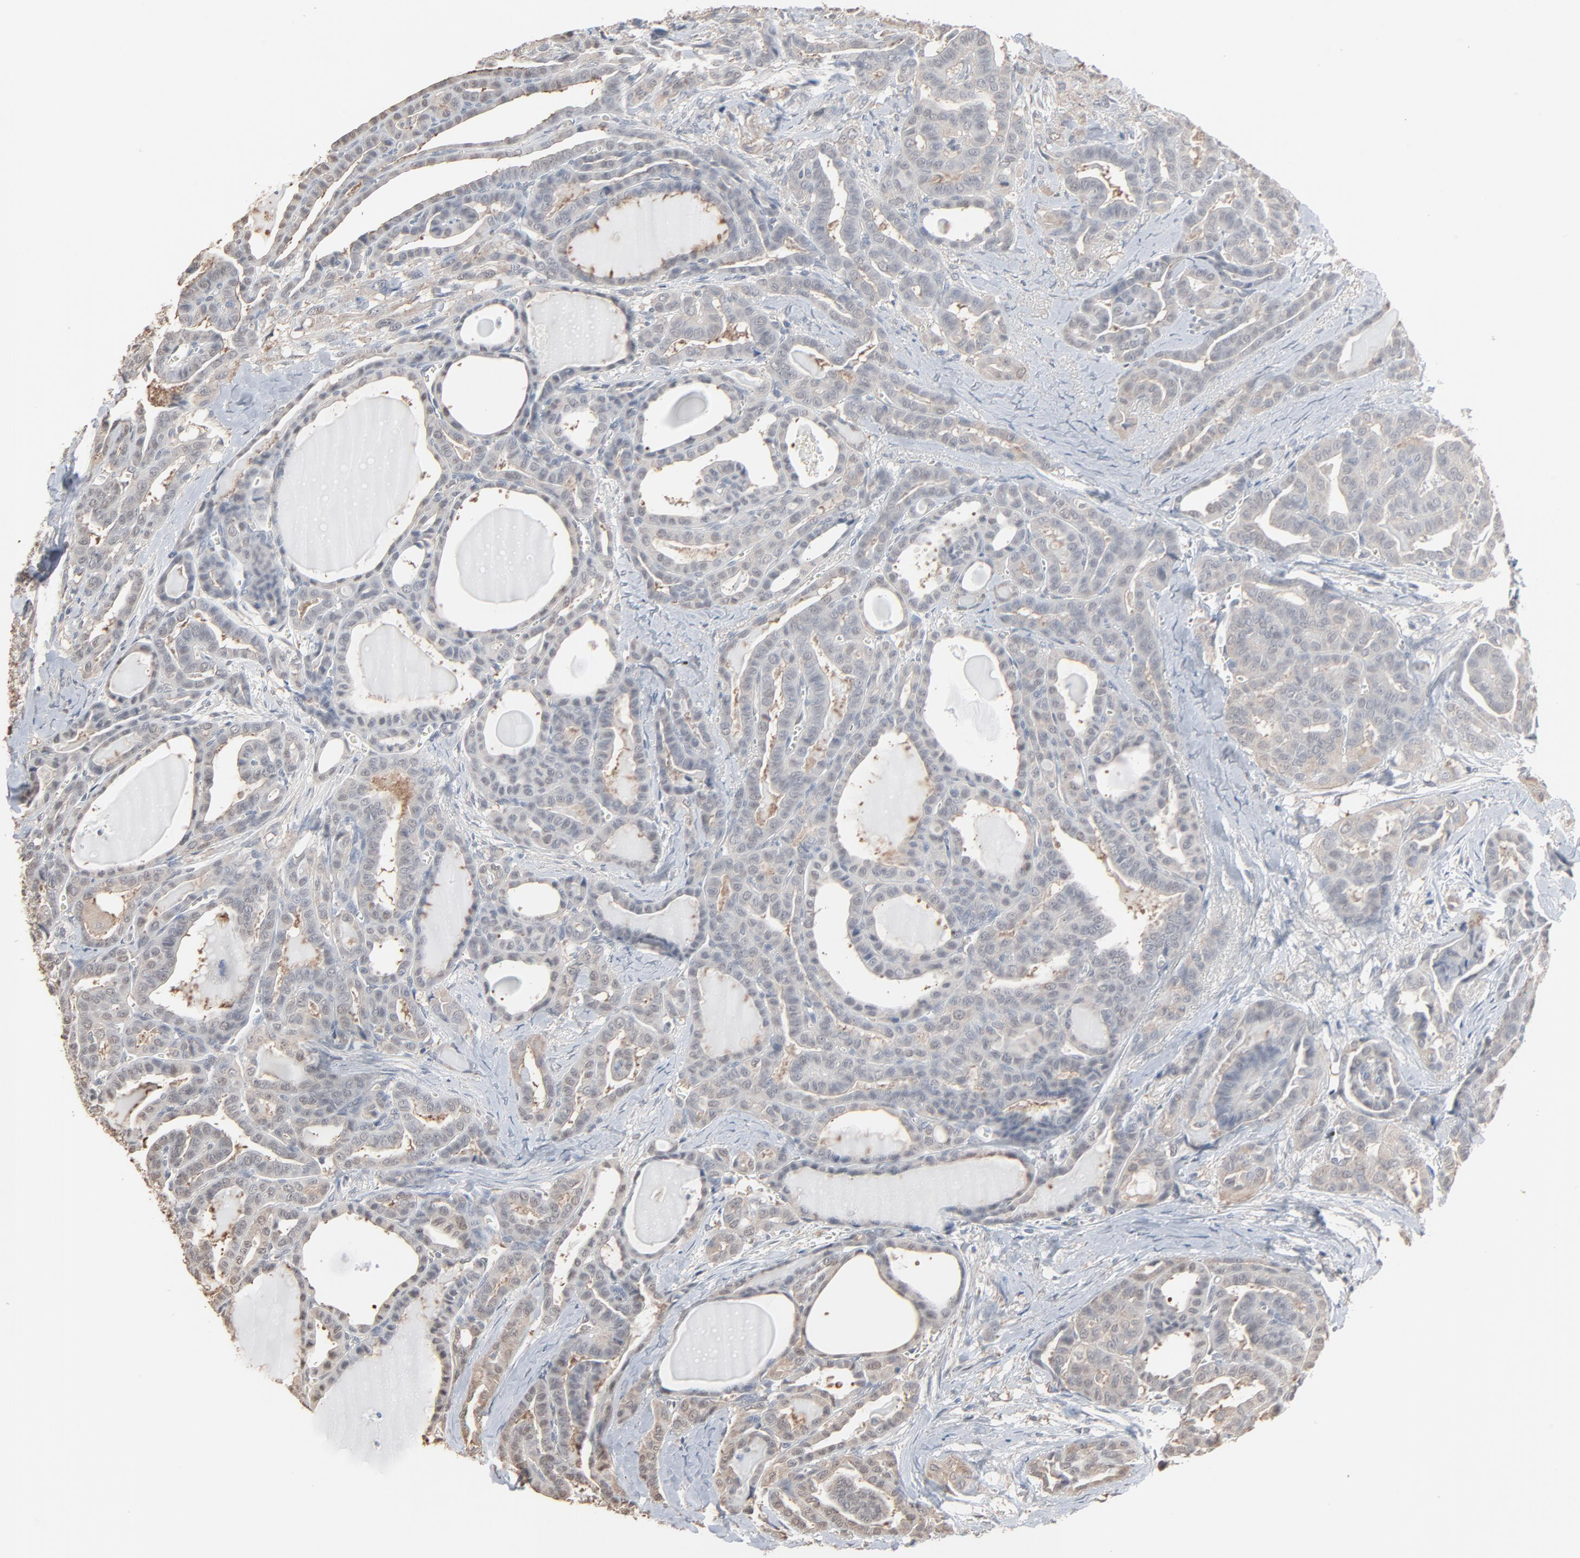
{"staining": {"intensity": "weak", "quantity": "25%-75%", "location": "cytoplasmic/membranous"}, "tissue": "thyroid cancer", "cell_type": "Tumor cells", "image_type": "cancer", "snomed": [{"axis": "morphology", "description": "Carcinoma, NOS"}, {"axis": "topography", "description": "Thyroid gland"}], "caption": "Immunohistochemistry (IHC) image of human carcinoma (thyroid) stained for a protein (brown), which demonstrates low levels of weak cytoplasmic/membranous expression in about 25%-75% of tumor cells.", "gene": "CCT5", "patient": {"sex": "female", "age": 91}}